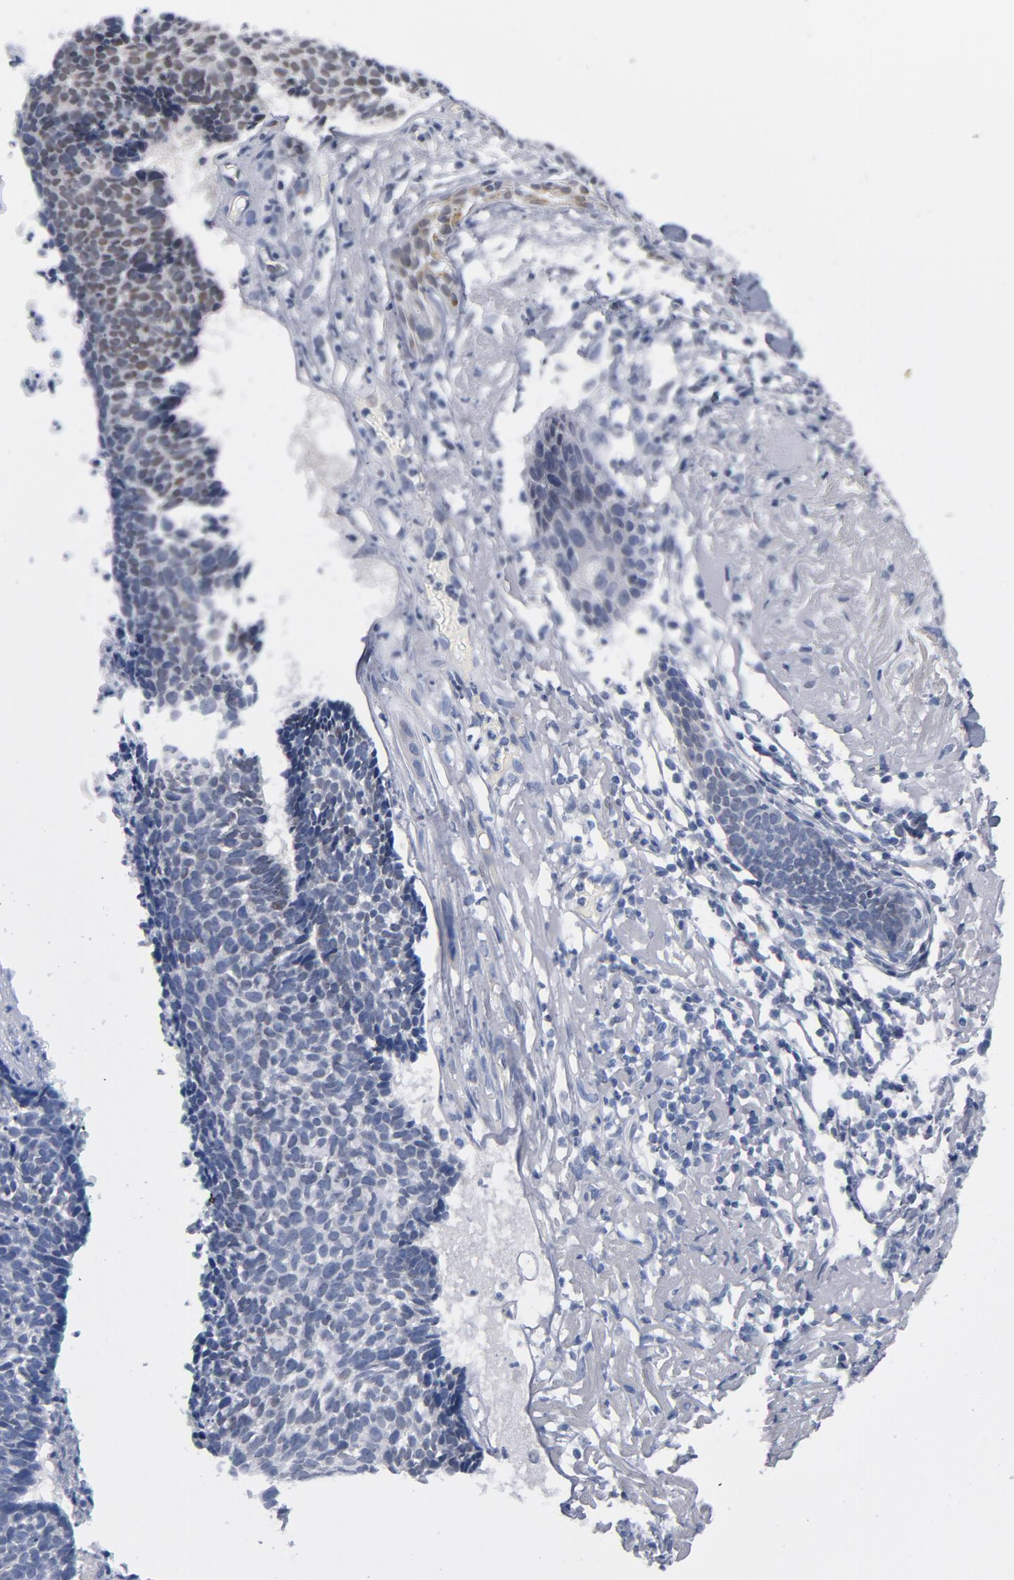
{"staining": {"intensity": "moderate", "quantity": "25%-75%", "location": "nuclear"}, "tissue": "skin cancer", "cell_type": "Tumor cells", "image_type": "cancer", "snomed": [{"axis": "morphology", "description": "Basal cell carcinoma"}, {"axis": "topography", "description": "Skin"}], "caption": "This is an image of immunohistochemistry (IHC) staining of skin cancer, which shows moderate expression in the nuclear of tumor cells.", "gene": "BAP1", "patient": {"sex": "female", "age": 87}}